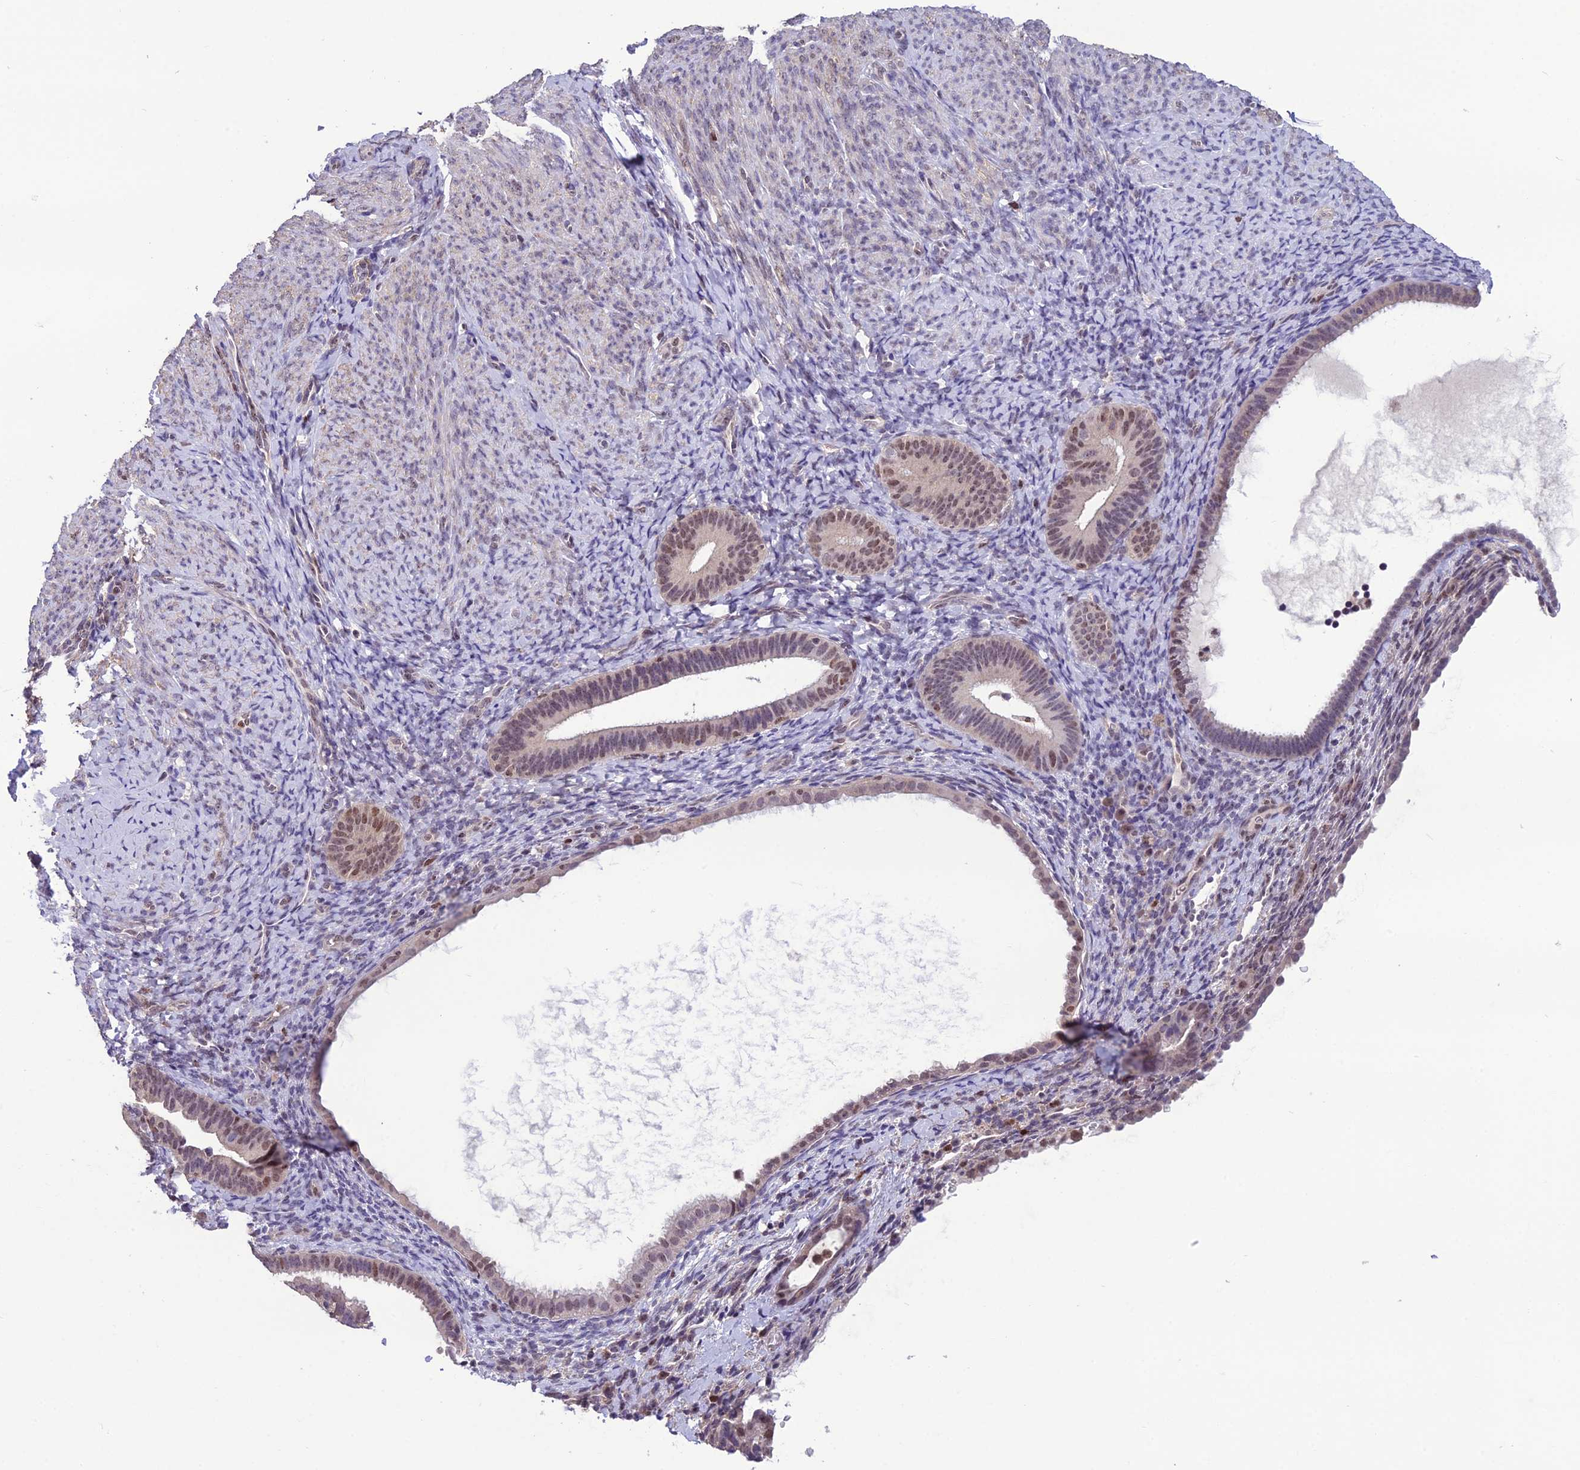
{"staining": {"intensity": "moderate", "quantity": "<25%", "location": "nuclear"}, "tissue": "endometrium", "cell_type": "Cells in endometrial stroma", "image_type": "normal", "snomed": [{"axis": "morphology", "description": "Normal tissue, NOS"}, {"axis": "topography", "description": "Endometrium"}], "caption": "This is an image of immunohistochemistry staining of benign endometrium, which shows moderate expression in the nuclear of cells in endometrial stroma.", "gene": "MIS12", "patient": {"sex": "female", "age": 65}}